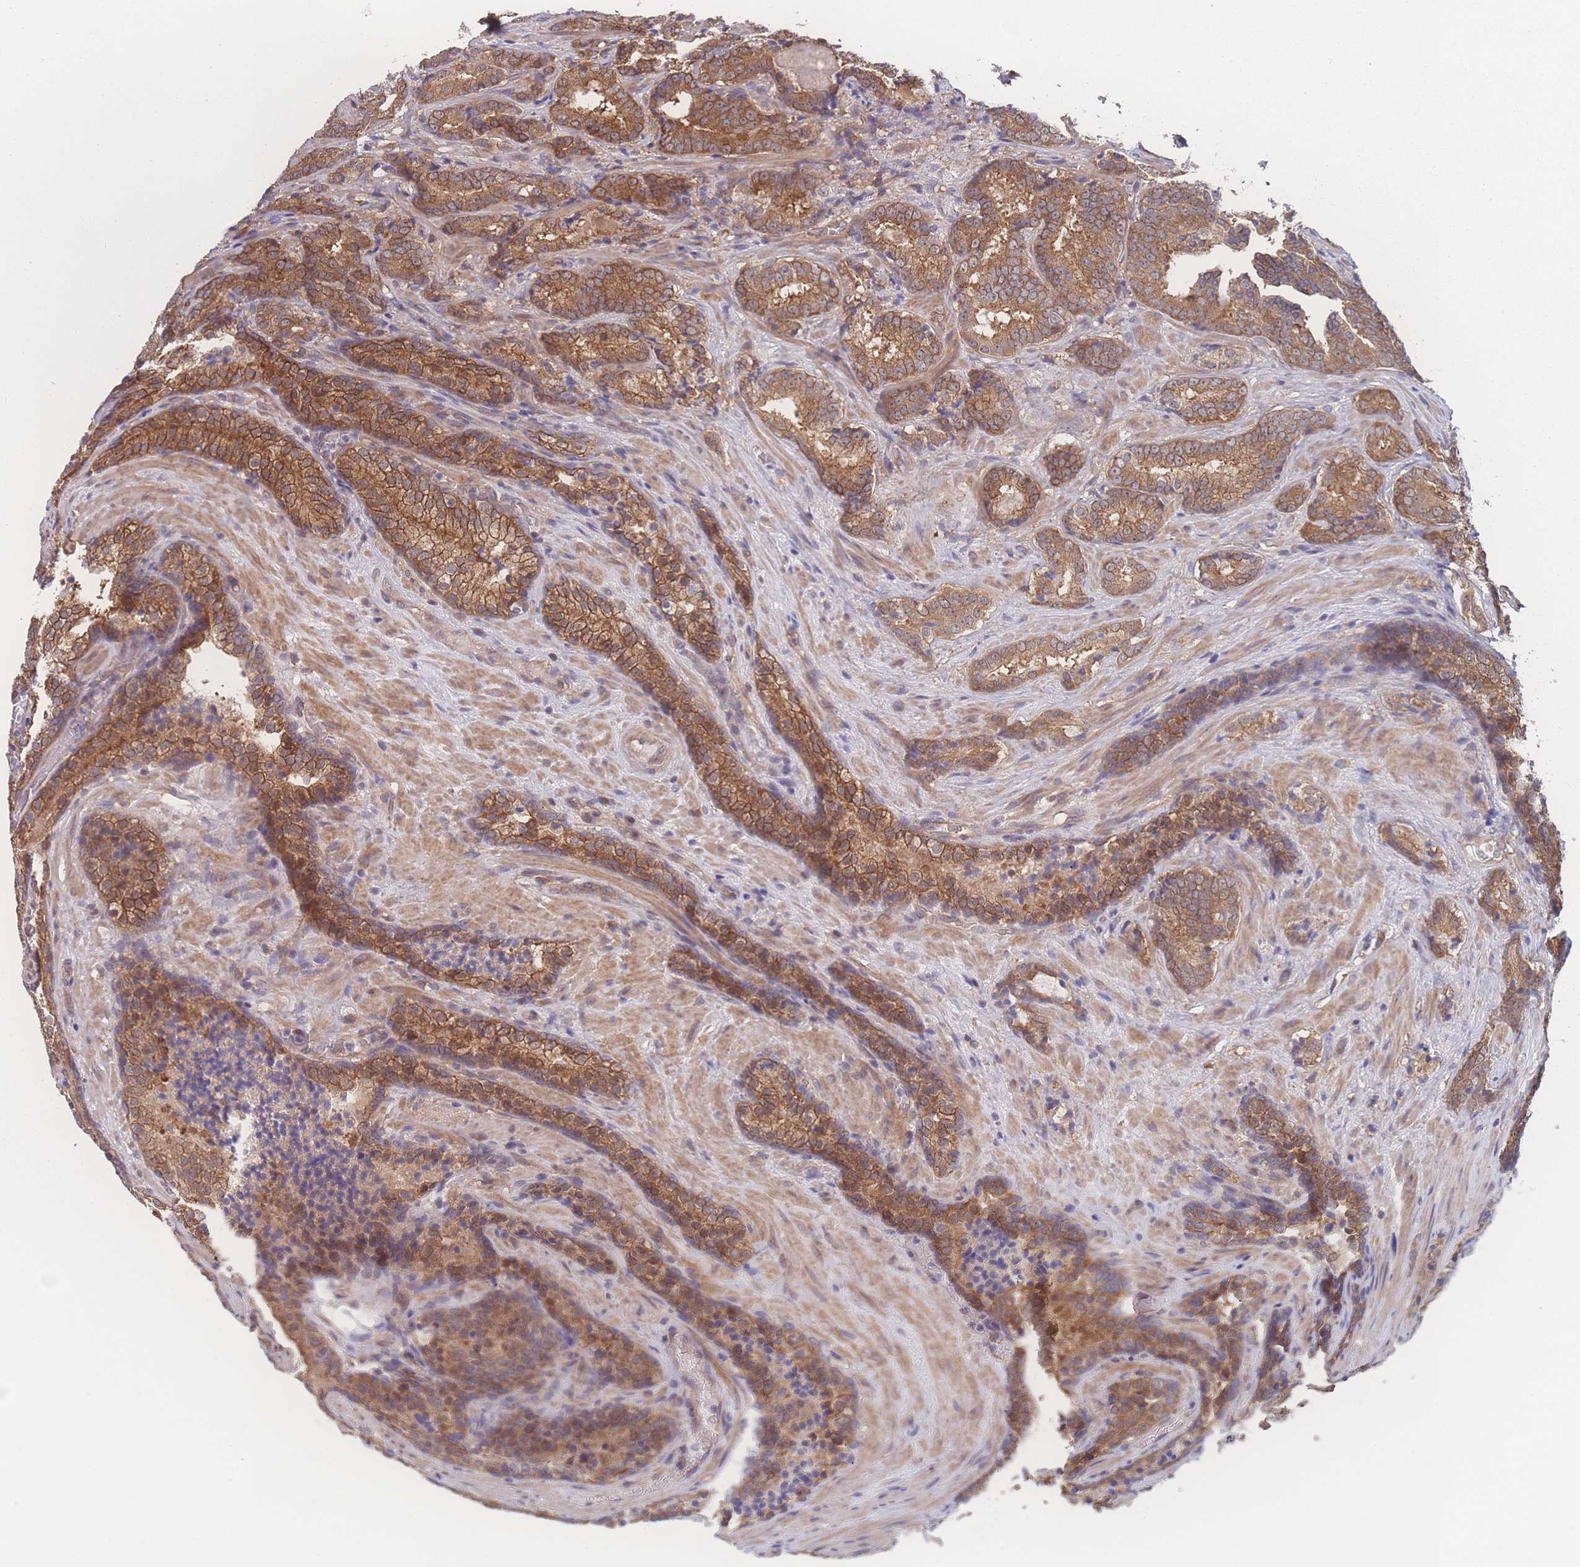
{"staining": {"intensity": "moderate", "quantity": ">75%", "location": "cytoplasmic/membranous"}, "tissue": "prostate cancer", "cell_type": "Tumor cells", "image_type": "cancer", "snomed": [{"axis": "morphology", "description": "Adenocarcinoma, Low grade"}, {"axis": "topography", "description": "Prostate"}], "caption": "About >75% of tumor cells in prostate cancer display moderate cytoplasmic/membranous protein staining as visualized by brown immunohistochemical staining.", "gene": "CFAP97", "patient": {"sex": "male", "age": 58}}